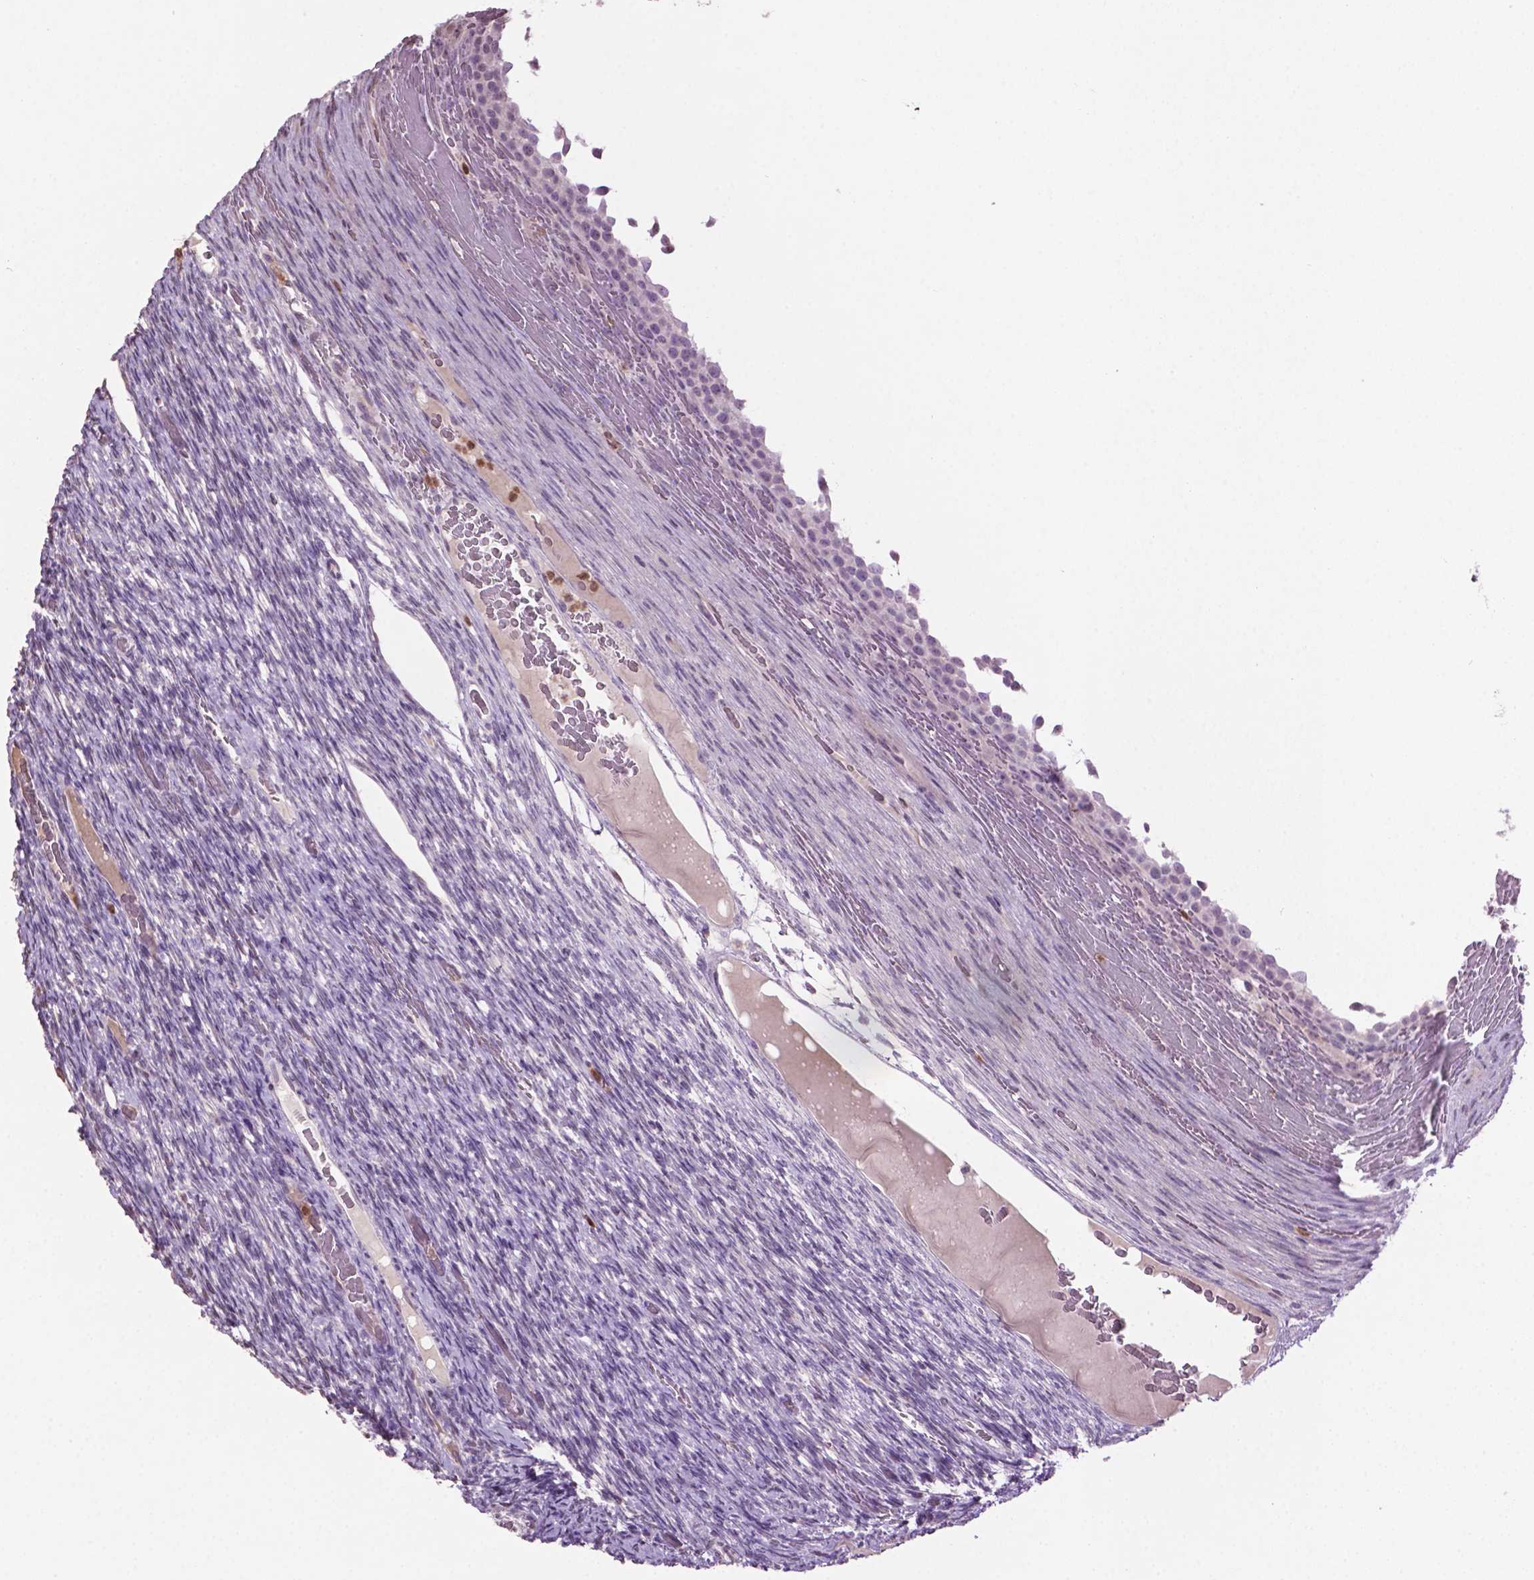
{"staining": {"intensity": "negative", "quantity": "none", "location": "none"}, "tissue": "ovary", "cell_type": "Ovarian stroma cells", "image_type": "normal", "snomed": [{"axis": "morphology", "description": "Normal tissue, NOS"}, {"axis": "topography", "description": "Ovary"}], "caption": "Photomicrograph shows no protein expression in ovarian stroma cells of normal ovary. (Stains: DAB IHC with hematoxylin counter stain, Microscopy: brightfield microscopy at high magnification).", "gene": "NTNG2", "patient": {"sex": "female", "age": 34}}